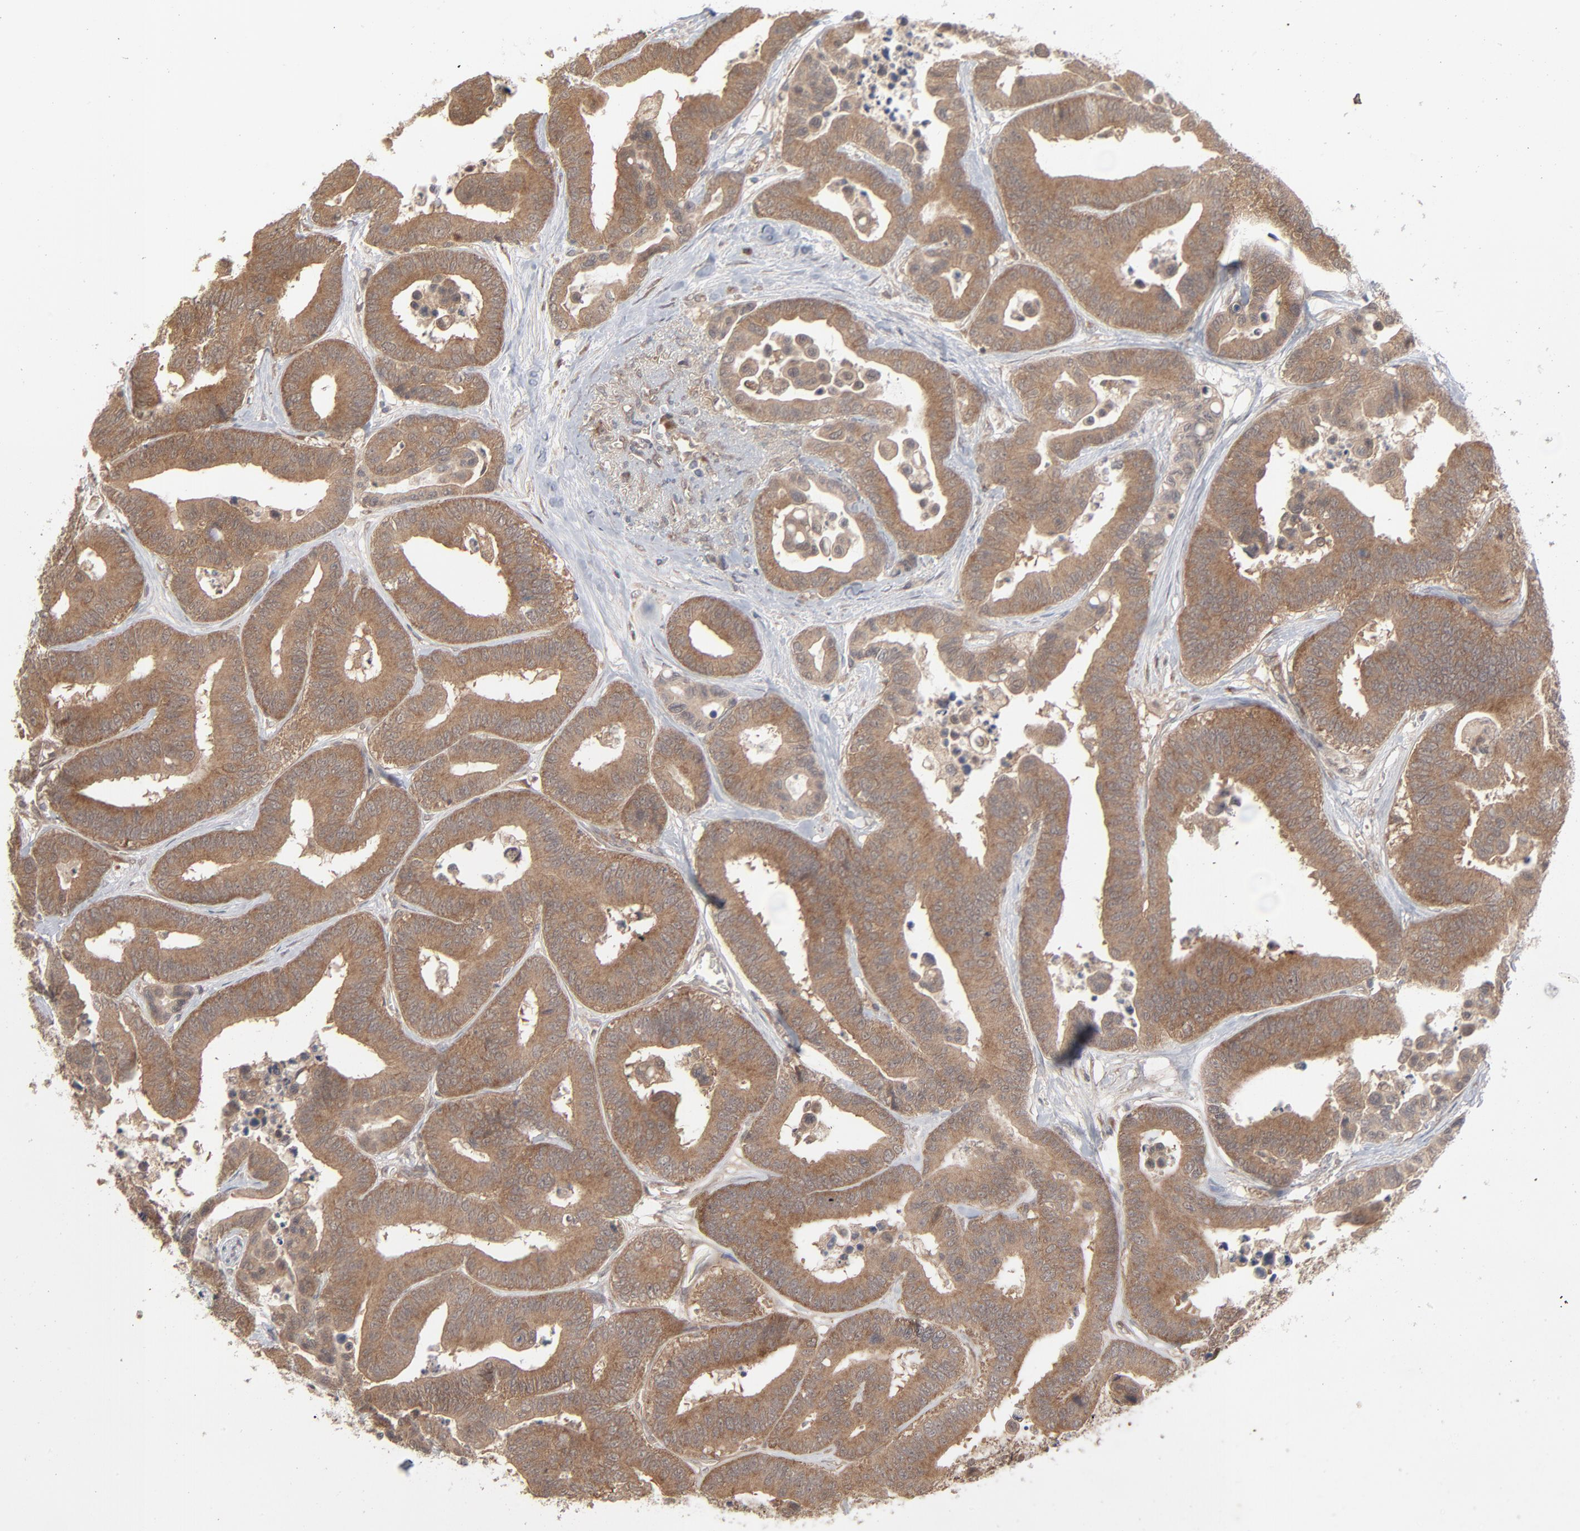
{"staining": {"intensity": "weak", "quantity": ">75%", "location": "cytoplasmic/membranous"}, "tissue": "colorectal cancer", "cell_type": "Tumor cells", "image_type": "cancer", "snomed": [{"axis": "morphology", "description": "Adenocarcinoma, NOS"}, {"axis": "topography", "description": "Colon"}], "caption": "IHC micrograph of colorectal adenocarcinoma stained for a protein (brown), which shows low levels of weak cytoplasmic/membranous positivity in about >75% of tumor cells.", "gene": "SCFD1", "patient": {"sex": "male", "age": 82}}